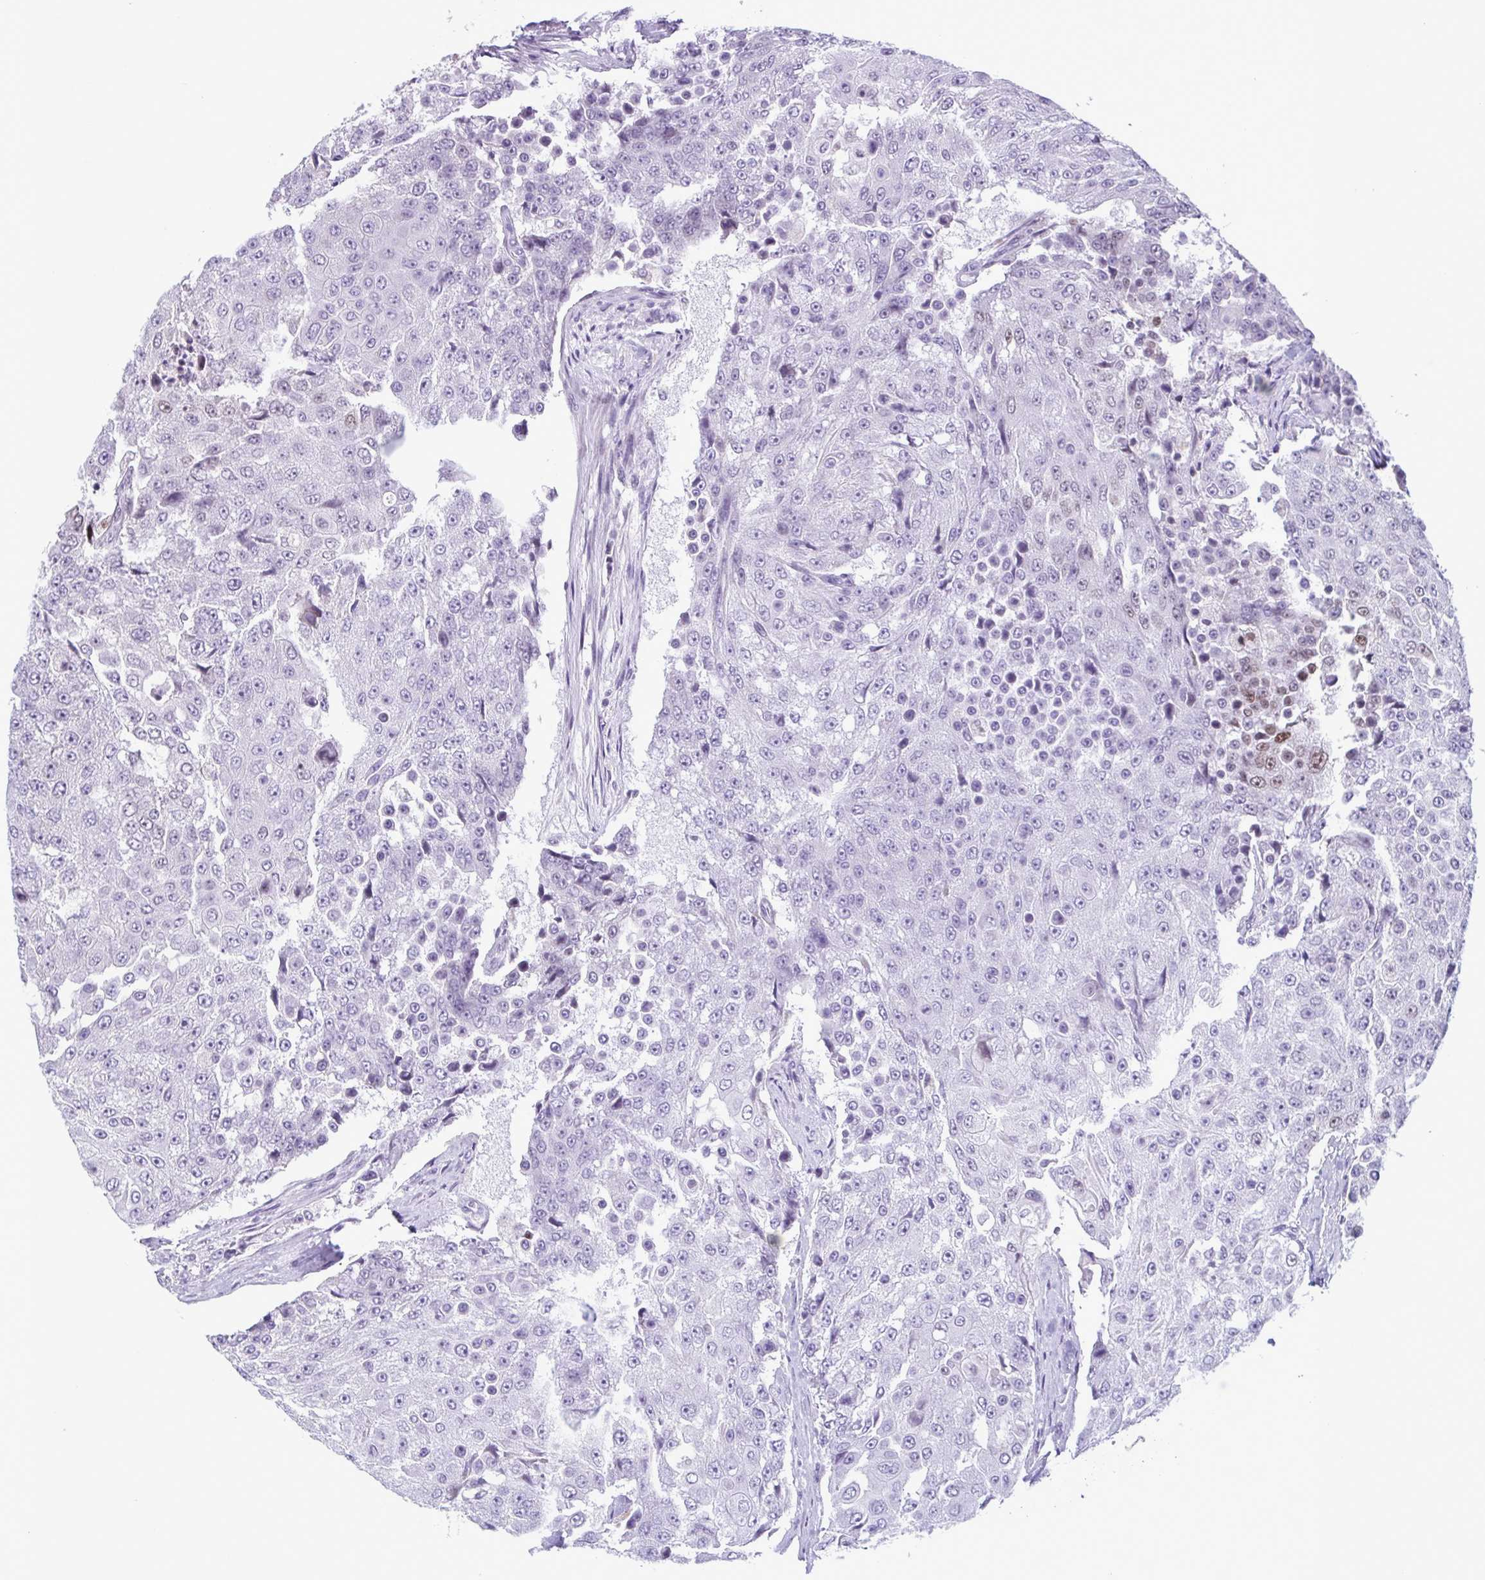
{"staining": {"intensity": "negative", "quantity": "none", "location": "none"}, "tissue": "urothelial cancer", "cell_type": "Tumor cells", "image_type": "cancer", "snomed": [{"axis": "morphology", "description": "Urothelial carcinoma, High grade"}, {"axis": "topography", "description": "Urinary bladder"}], "caption": "Tumor cells are negative for brown protein staining in urothelial cancer.", "gene": "IRF1", "patient": {"sex": "female", "age": 63}}